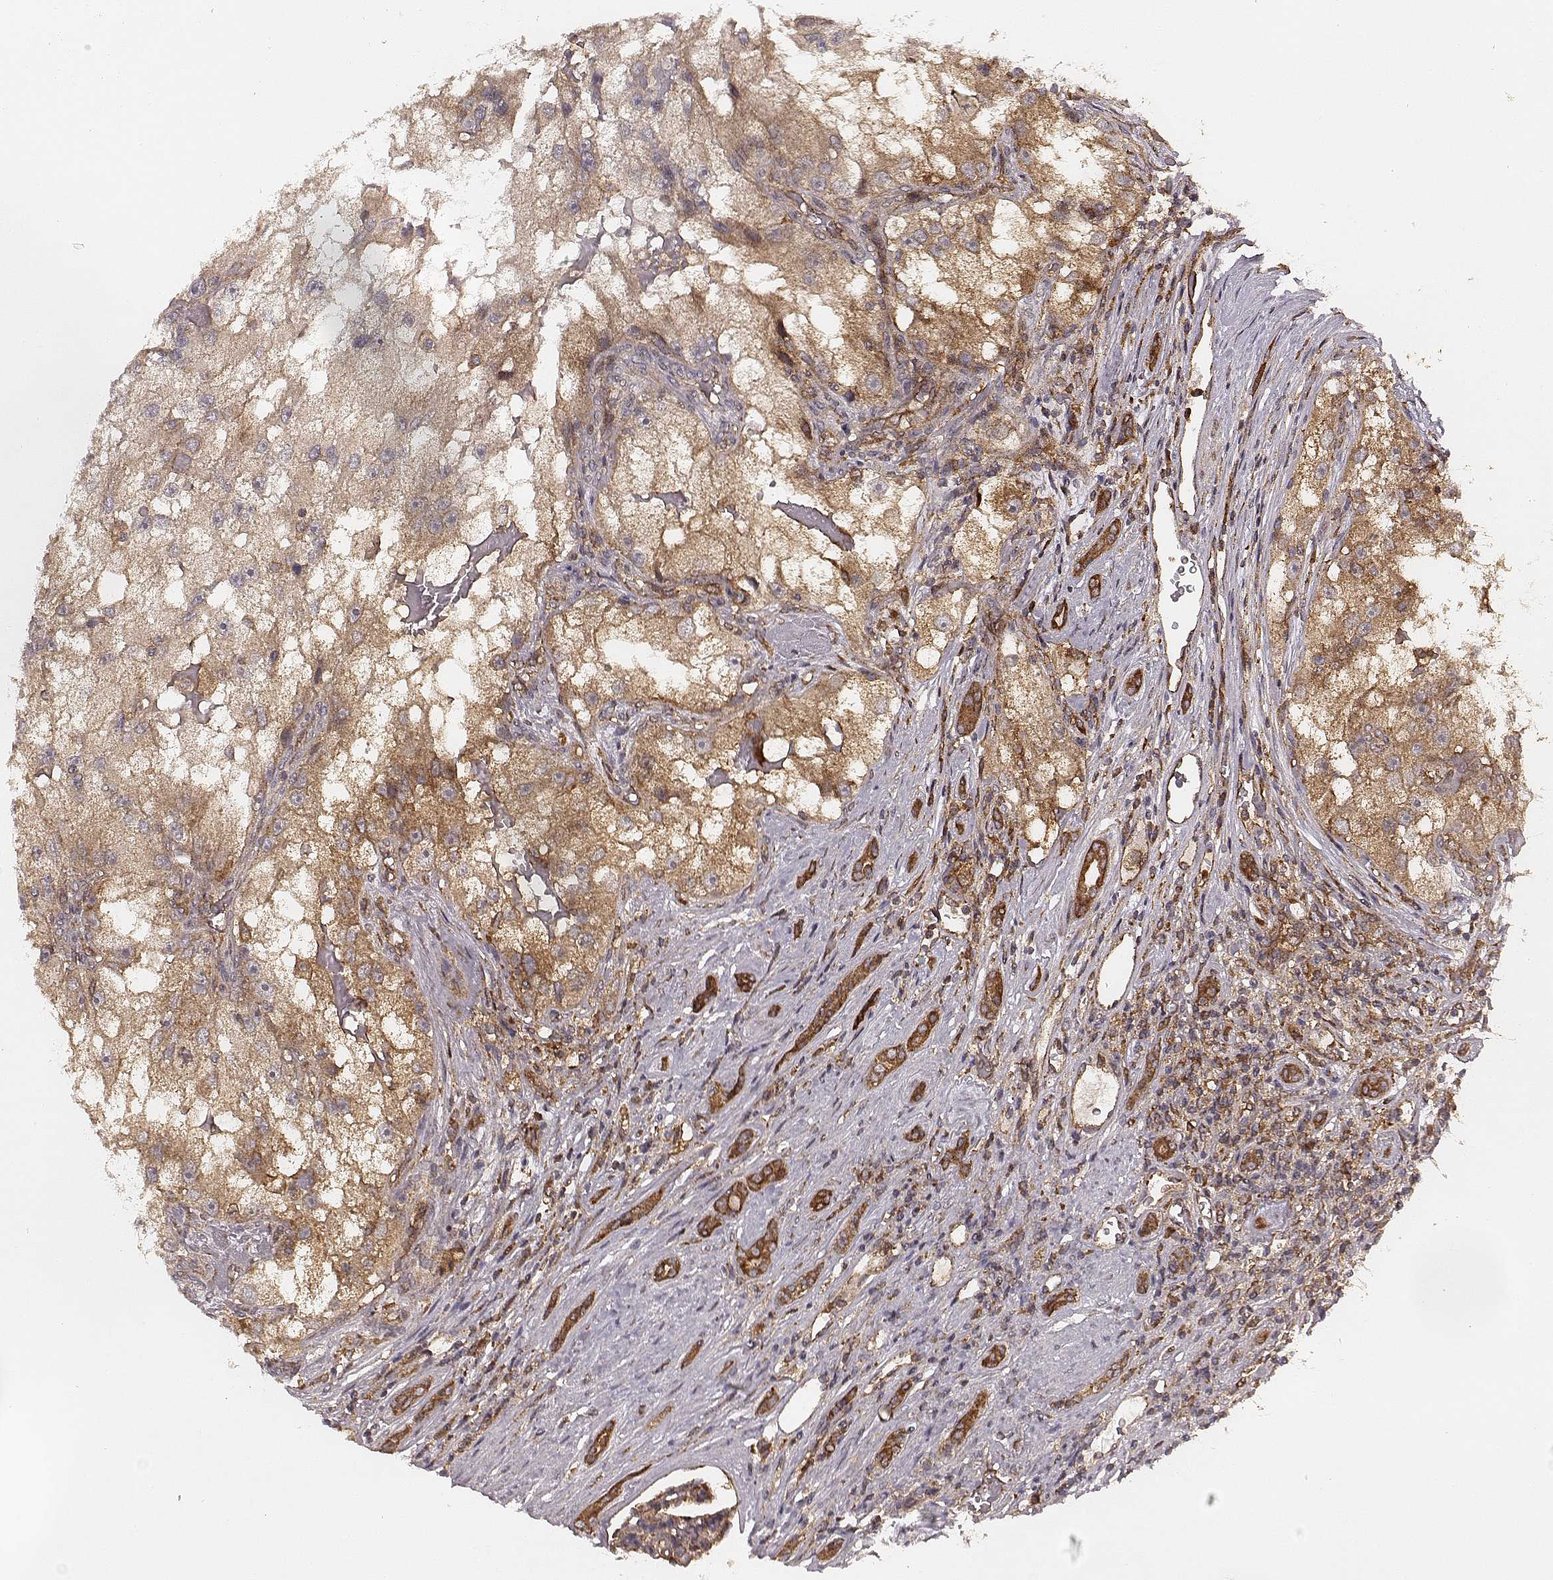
{"staining": {"intensity": "moderate", "quantity": ">75%", "location": "cytoplasmic/membranous"}, "tissue": "renal cancer", "cell_type": "Tumor cells", "image_type": "cancer", "snomed": [{"axis": "morphology", "description": "Adenocarcinoma, NOS"}, {"axis": "topography", "description": "Kidney"}], "caption": "Renal cancer tissue exhibits moderate cytoplasmic/membranous staining in approximately >75% of tumor cells, visualized by immunohistochemistry. (IHC, brightfield microscopy, high magnification).", "gene": "VPS26A", "patient": {"sex": "male", "age": 63}}